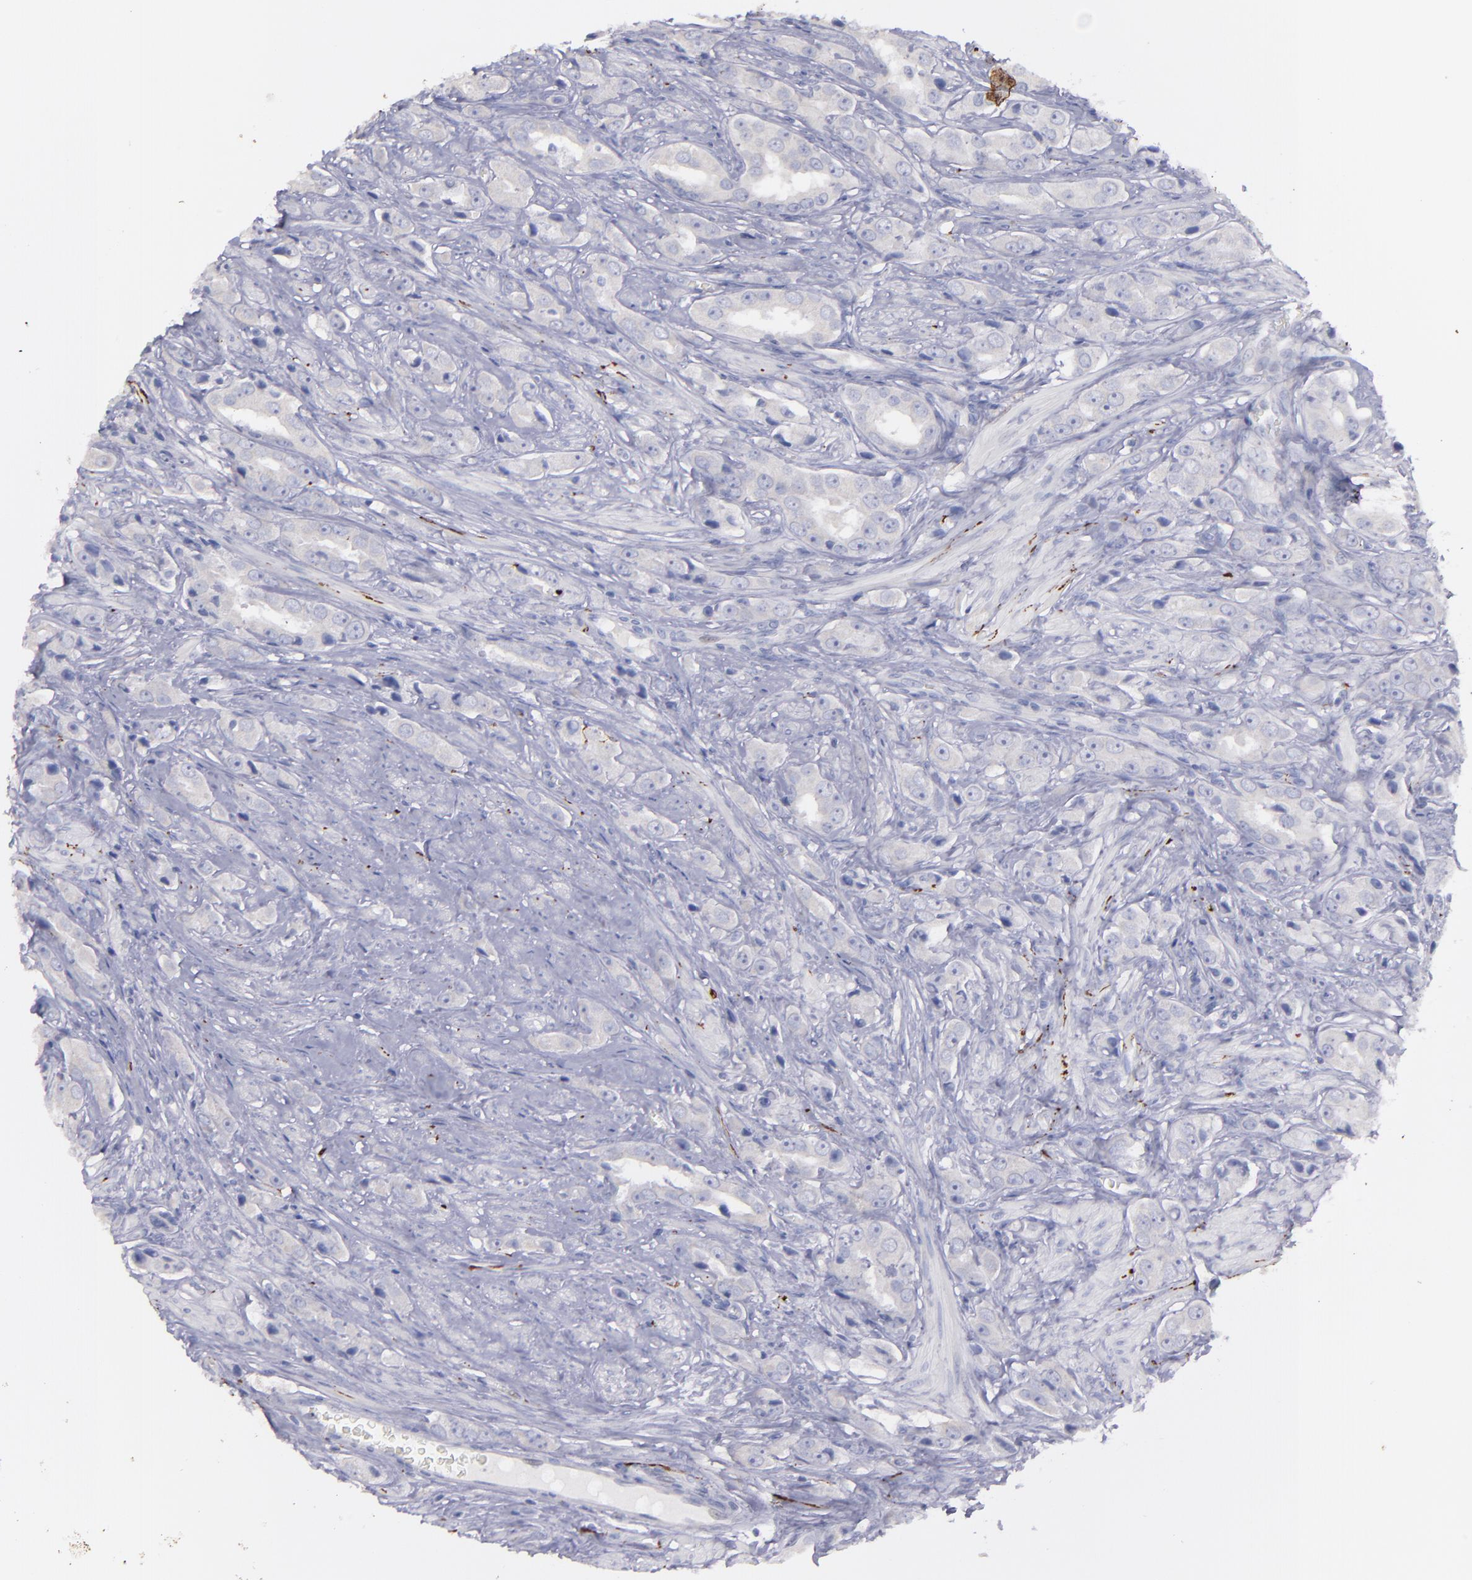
{"staining": {"intensity": "negative", "quantity": "none", "location": "none"}, "tissue": "prostate cancer", "cell_type": "Tumor cells", "image_type": "cancer", "snomed": [{"axis": "morphology", "description": "Adenocarcinoma, Medium grade"}, {"axis": "topography", "description": "Prostate"}], "caption": "Micrograph shows no significant protein expression in tumor cells of prostate medium-grade adenocarcinoma.", "gene": "SNAP25", "patient": {"sex": "male", "age": 53}}